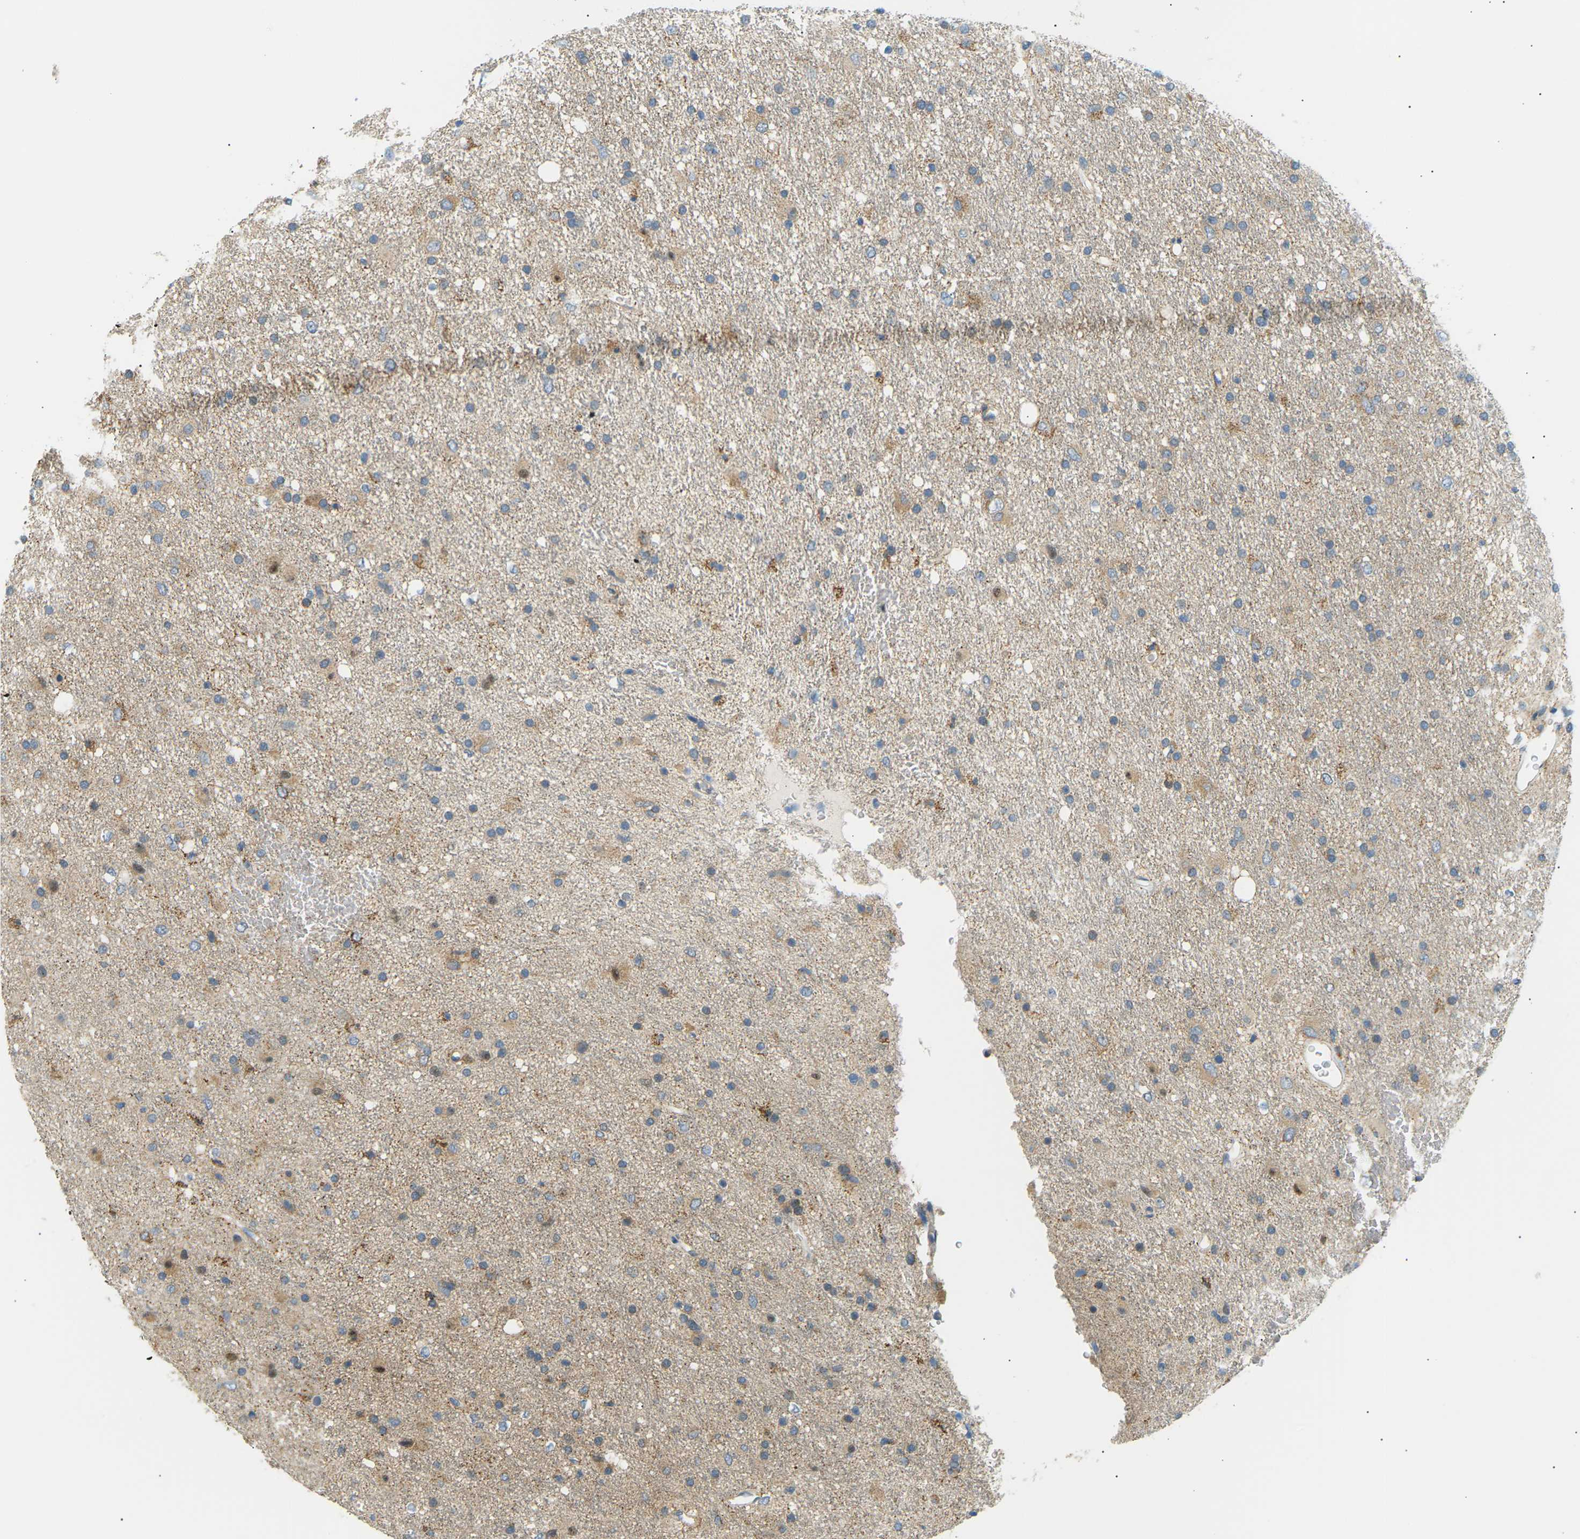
{"staining": {"intensity": "weak", "quantity": "<25%", "location": "cytoplasmic/membranous"}, "tissue": "glioma", "cell_type": "Tumor cells", "image_type": "cancer", "snomed": [{"axis": "morphology", "description": "Glioma, malignant, Low grade"}, {"axis": "topography", "description": "Brain"}], "caption": "This is an immunohistochemistry (IHC) histopathology image of human malignant glioma (low-grade). There is no positivity in tumor cells.", "gene": "TBC1D8", "patient": {"sex": "male", "age": 77}}